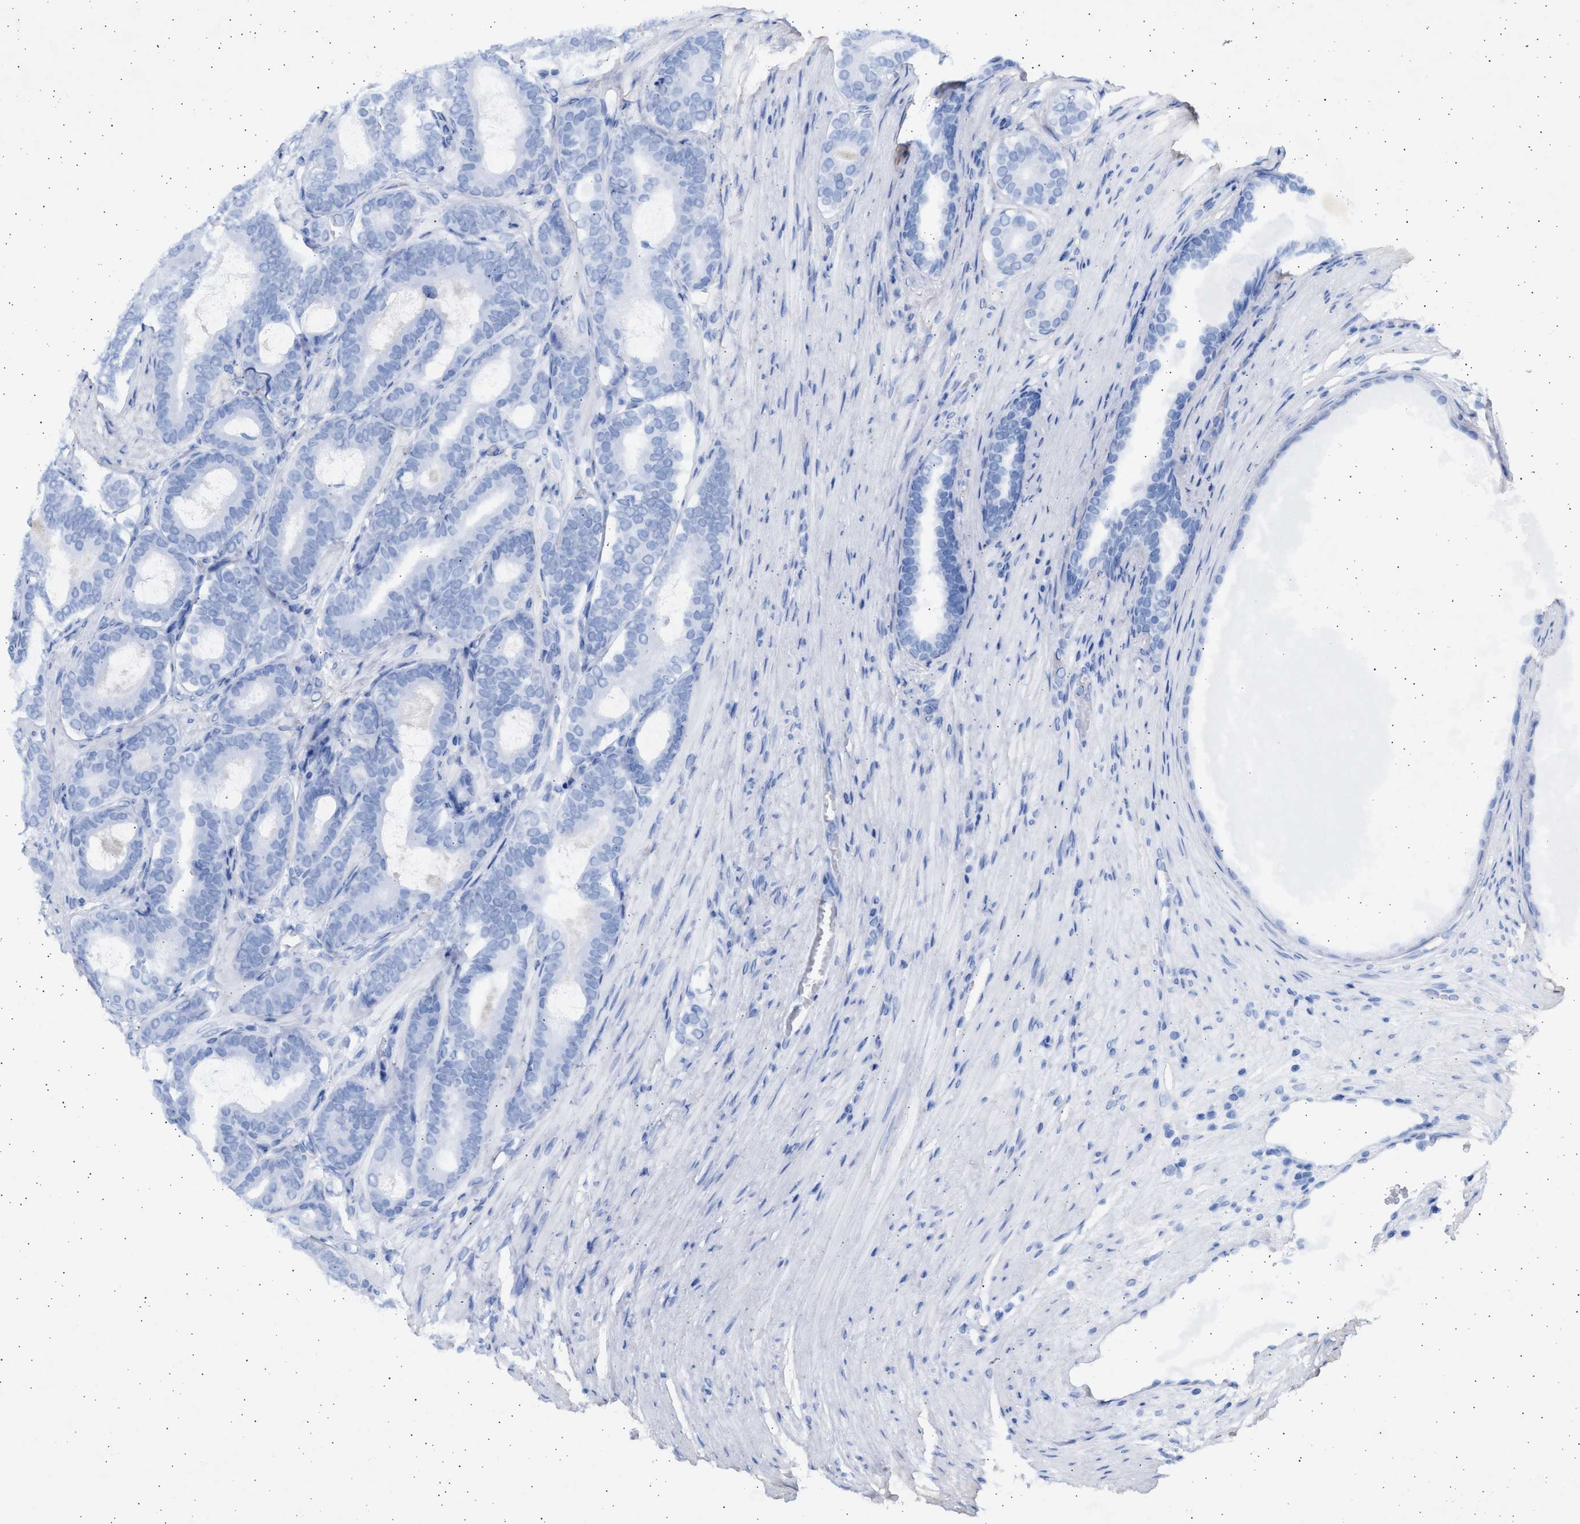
{"staining": {"intensity": "negative", "quantity": "none", "location": "none"}, "tissue": "prostate cancer", "cell_type": "Tumor cells", "image_type": "cancer", "snomed": [{"axis": "morphology", "description": "Adenocarcinoma, High grade"}, {"axis": "topography", "description": "Prostate"}], "caption": "This is an immunohistochemistry (IHC) histopathology image of prostate cancer (adenocarcinoma (high-grade)). There is no staining in tumor cells.", "gene": "NBR1", "patient": {"sex": "male", "age": 60}}